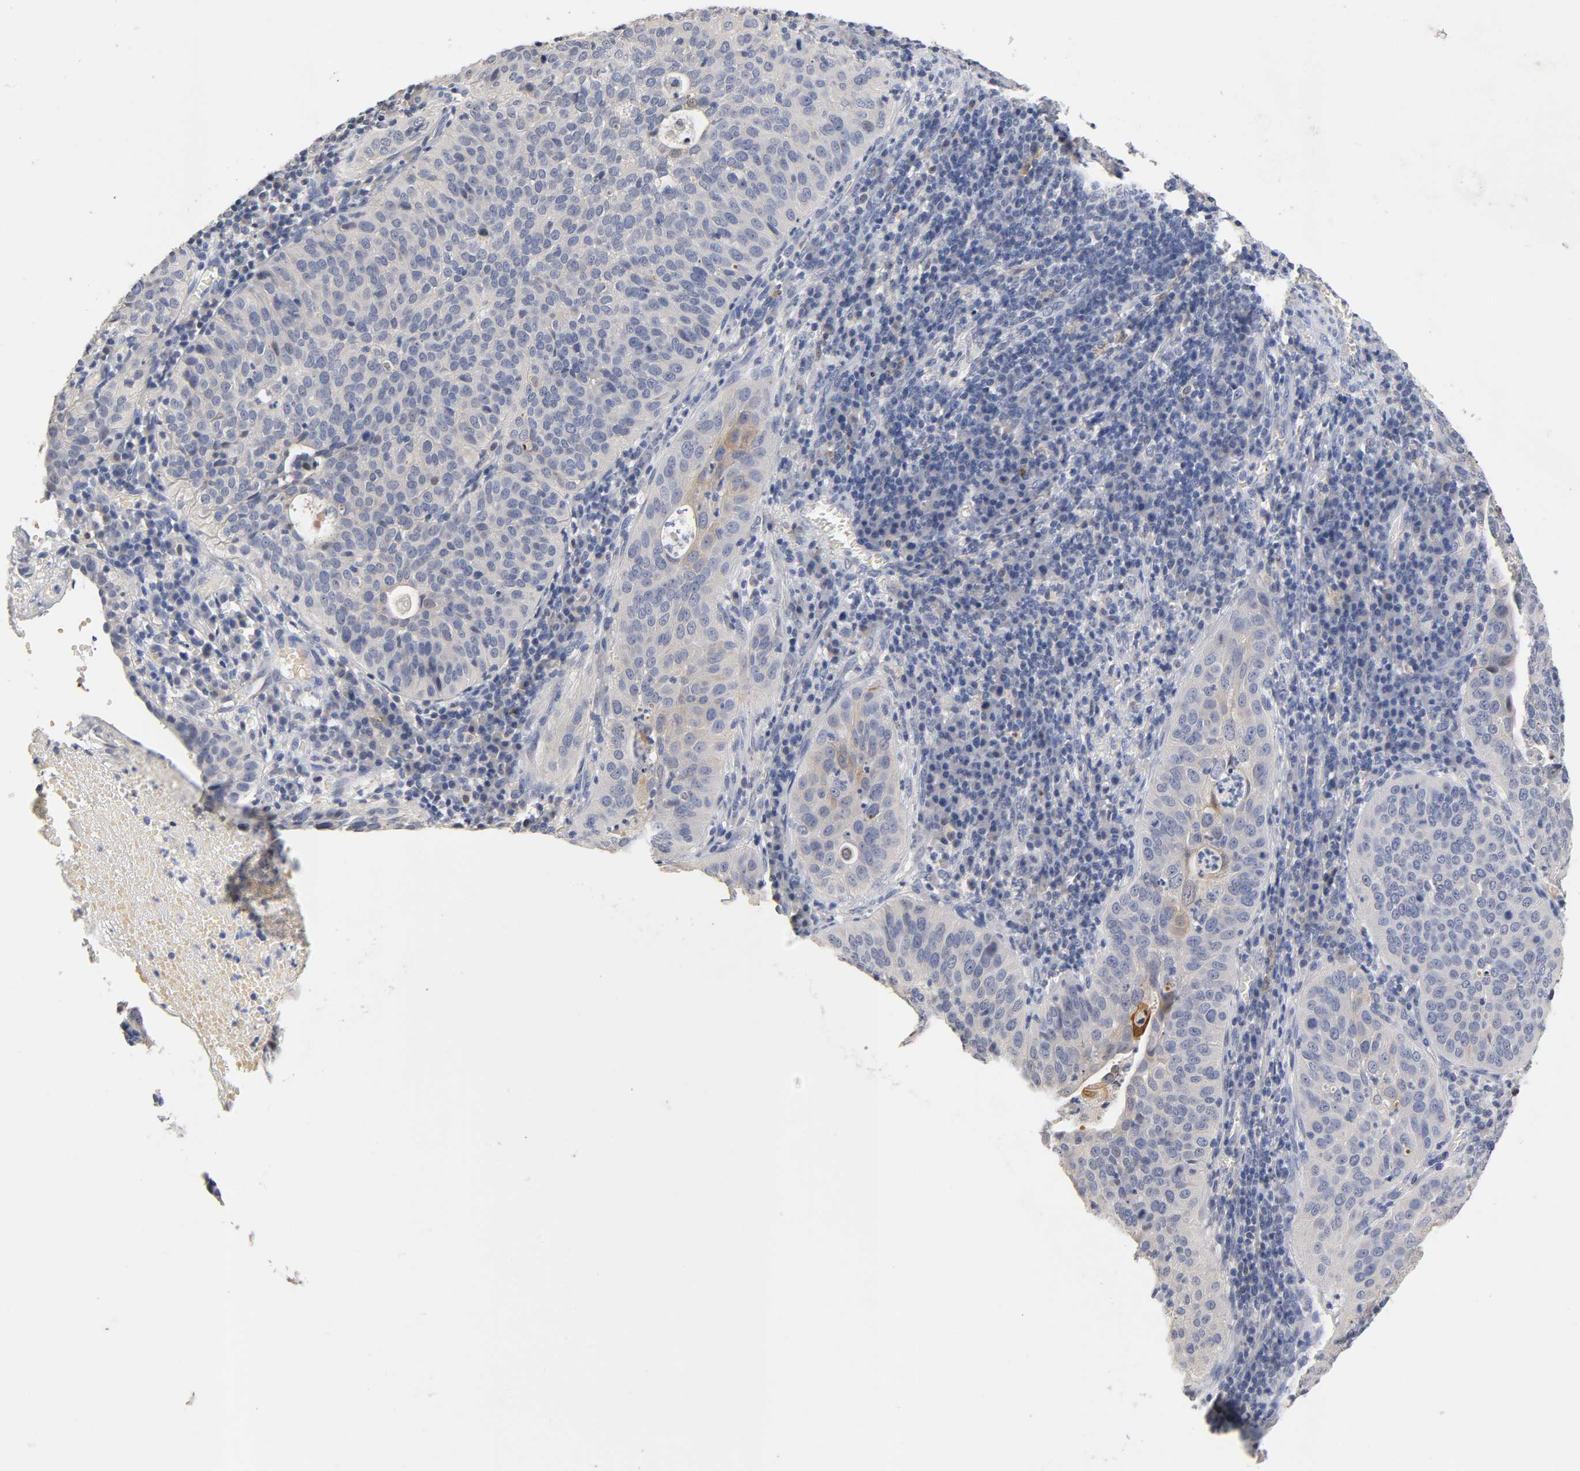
{"staining": {"intensity": "weak", "quantity": "<25%", "location": "cytoplasmic/membranous"}, "tissue": "cervical cancer", "cell_type": "Tumor cells", "image_type": "cancer", "snomed": [{"axis": "morphology", "description": "Squamous cell carcinoma, NOS"}, {"axis": "topography", "description": "Cervix"}], "caption": "Cervical cancer (squamous cell carcinoma) was stained to show a protein in brown. There is no significant staining in tumor cells.", "gene": "OVOL1", "patient": {"sex": "female", "age": 39}}